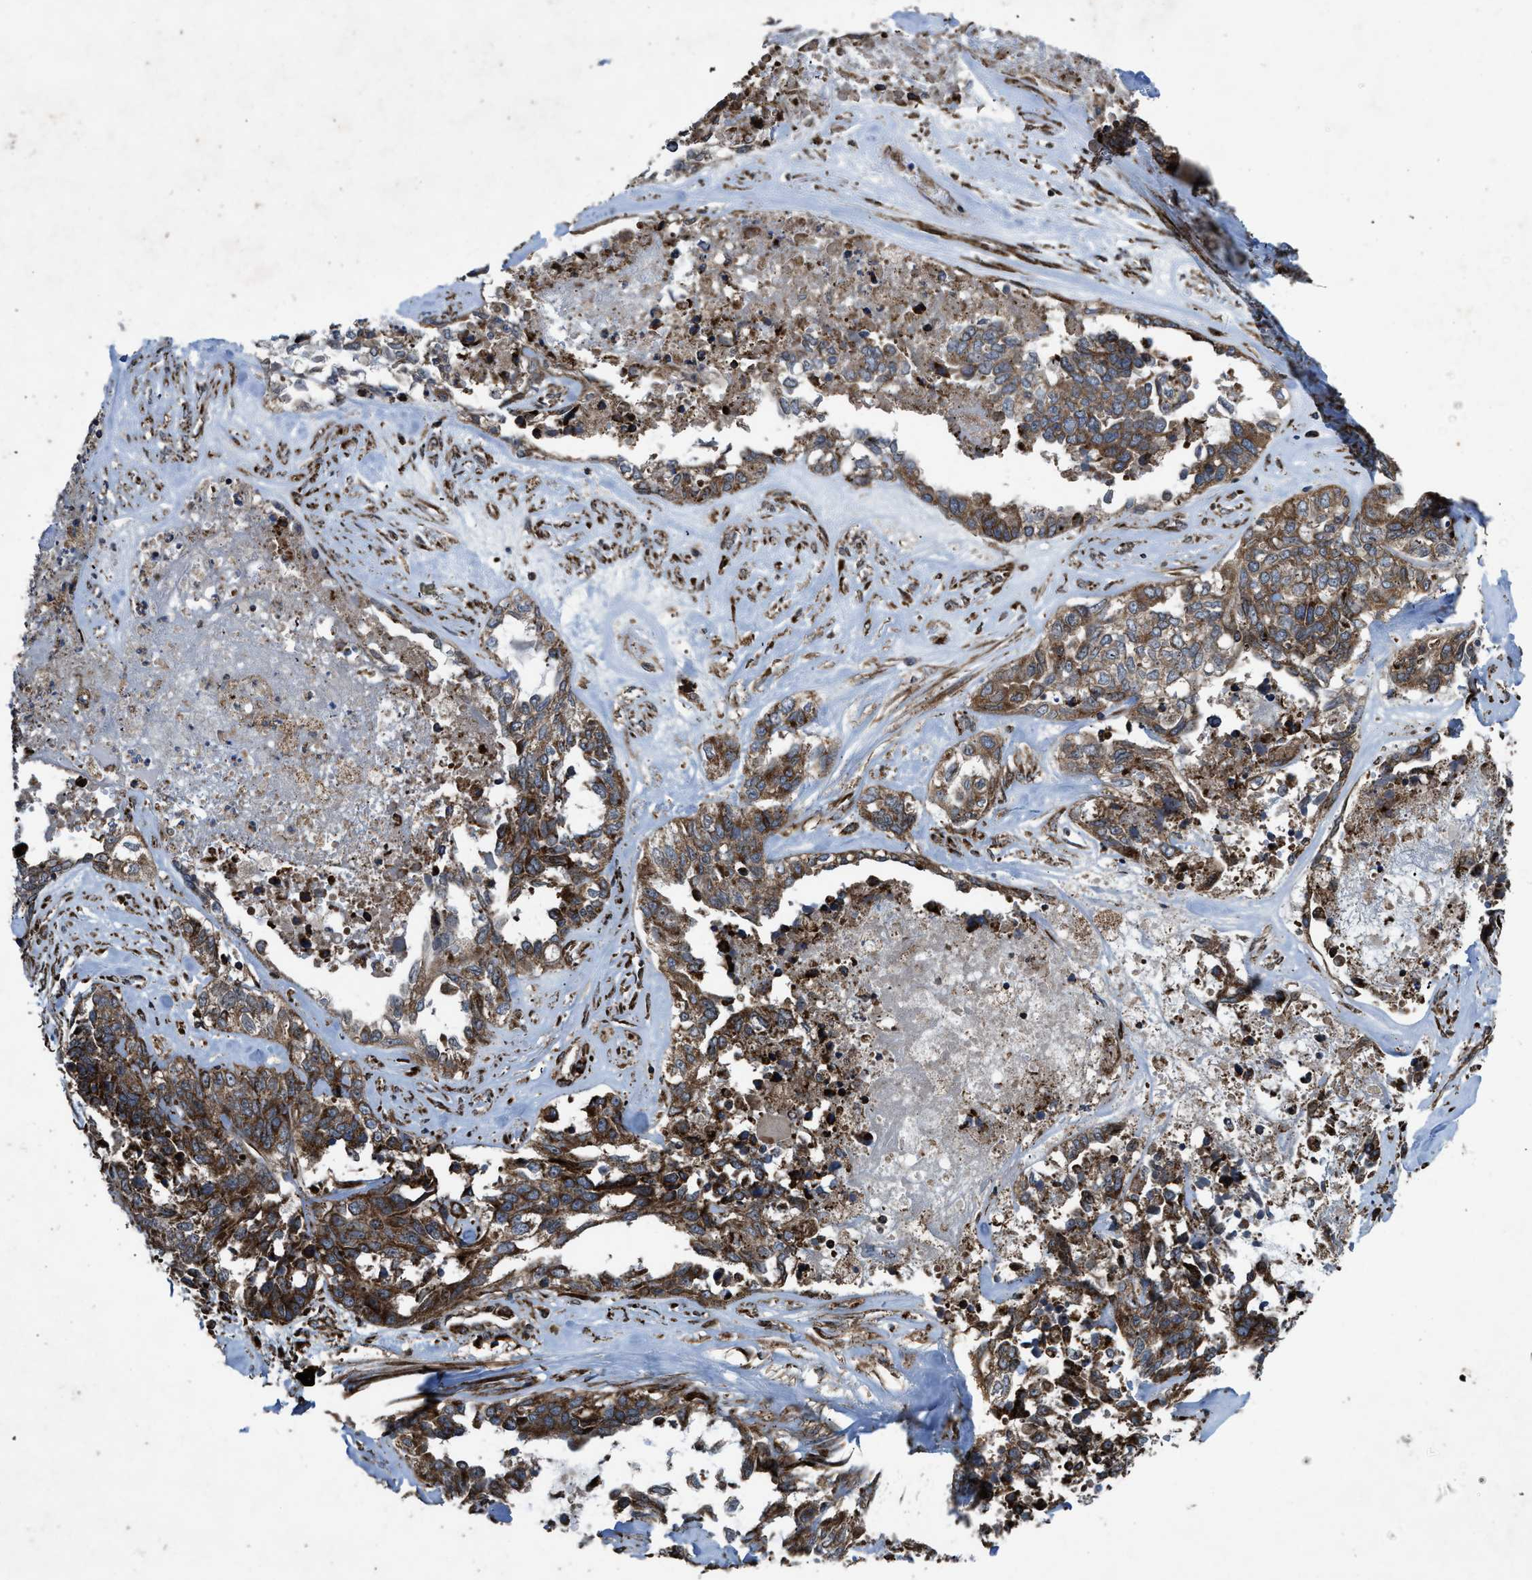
{"staining": {"intensity": "strong", "quantity": ">75%", "location": "cytoplasmic/membranous"}, "tissue": "ovarian cancer", "cell_type": "Tumor cells", "image_type": "cancer", "snomed": [{"axis": "morphology", "description": "Cystadenocarcinoma, serous, NOS"}, {"axis": "topography", "description": "Ovary"}], "caption": "IHC (DAB) staining of human serous cystadenocarcinoma (ovarian) shows strong cytoplasmic/membranous protein positivity in approximately >75% of tumor cells.", "gene": "PER3", "patient": {"sex": "female", "age": 44}}